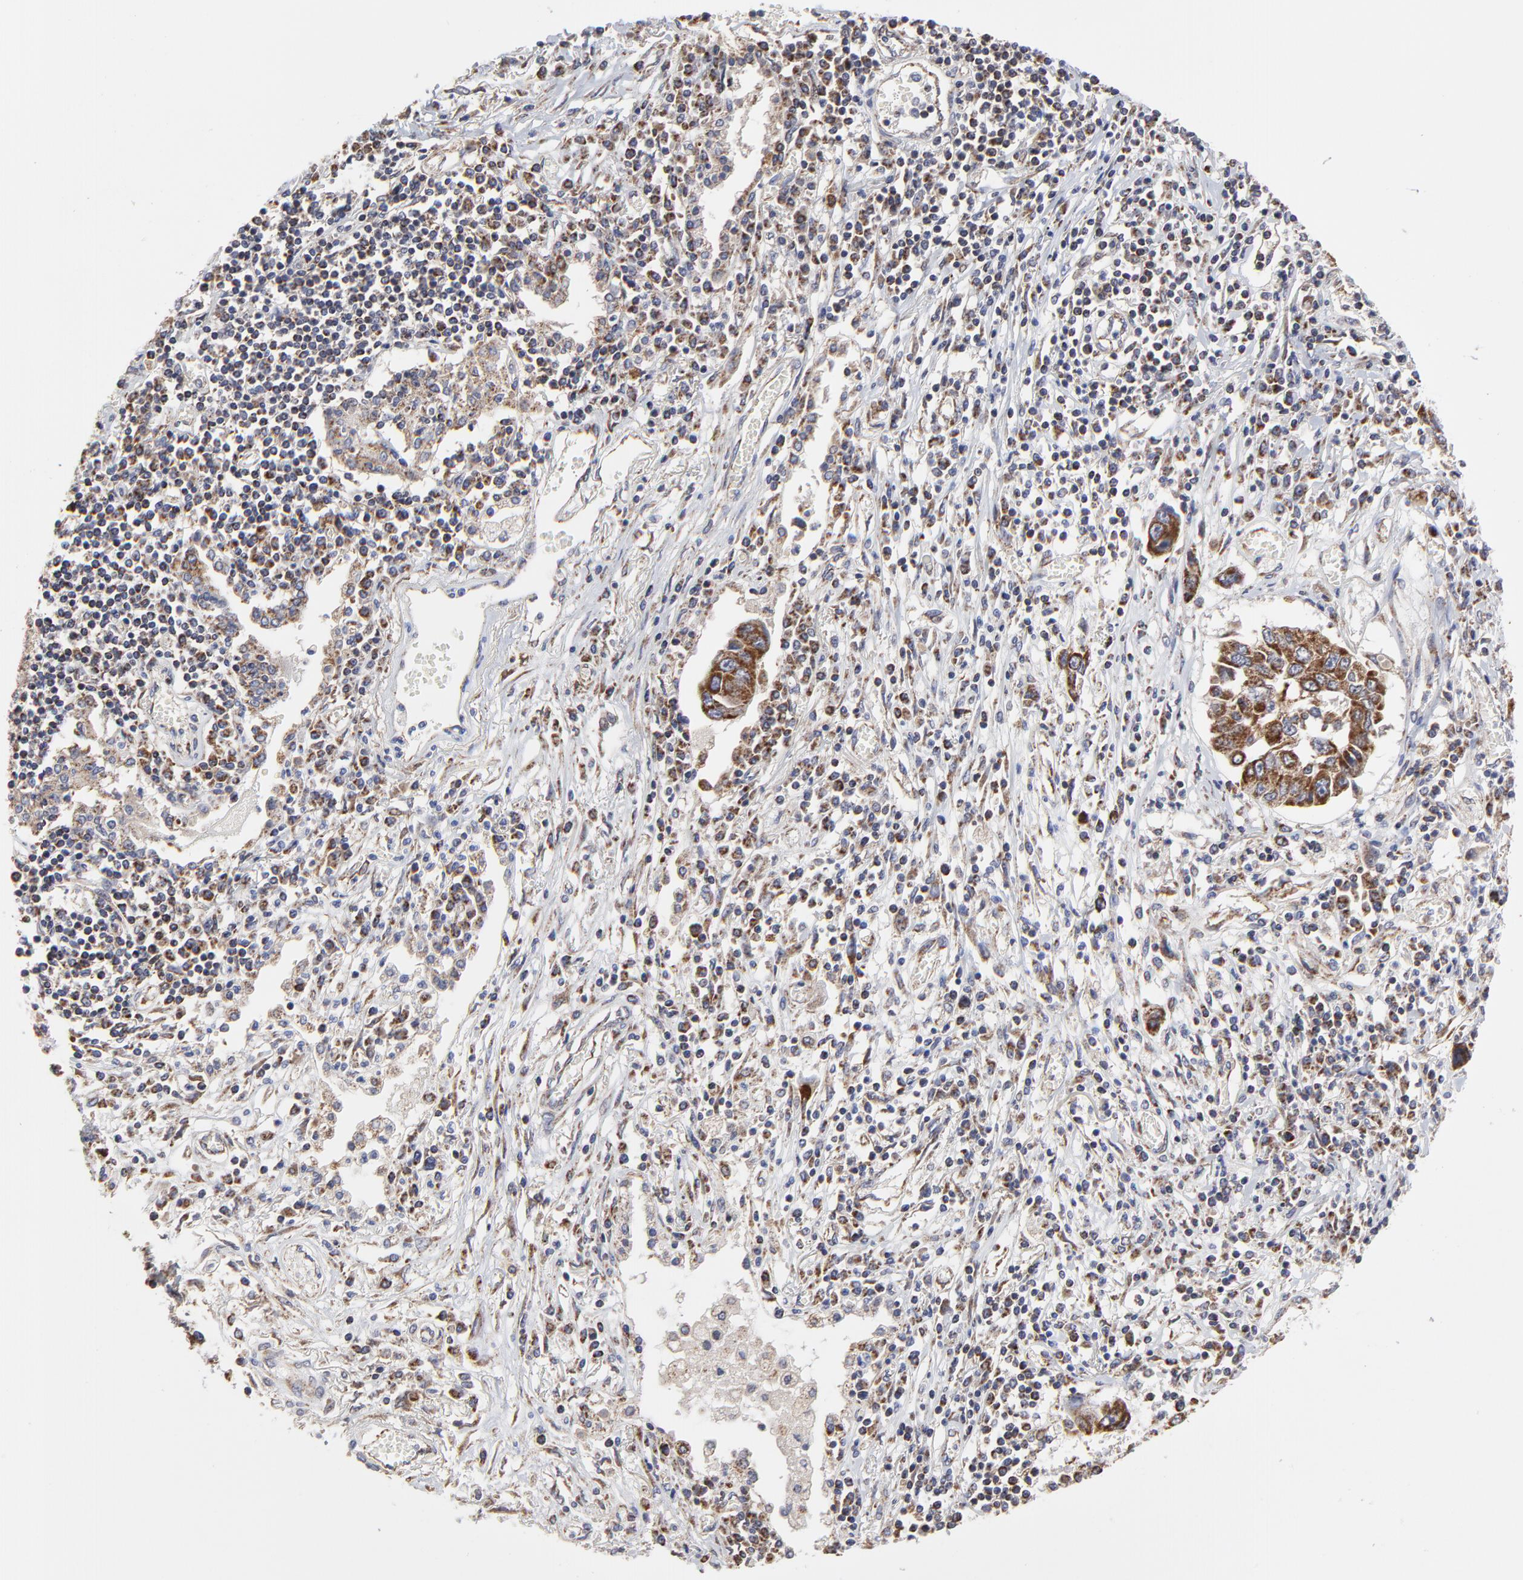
{"staining": {"intensity": "moderate", "quantity": ">75%", "location": "cytoplasmic/membranous"}, "tissue": "lung cancer", "cell_type": "Tumor cells", "image_type": "cancer", "snomed": [{"axis": "morphology", "description": "Squamous cell carcinoma, NOS"}, {"axis": "topography", "description": "Lung"}], "caption": "IHC photomicrograph of human squamous cell carcinoma (lung) stained for a protein (brown), which displays medium levels of moderate cytoplasmic/membranous expression in approximately >75% of tumor cells.", "gene": "ZNF550", "patient": {"sex": "male", "age": 71}}